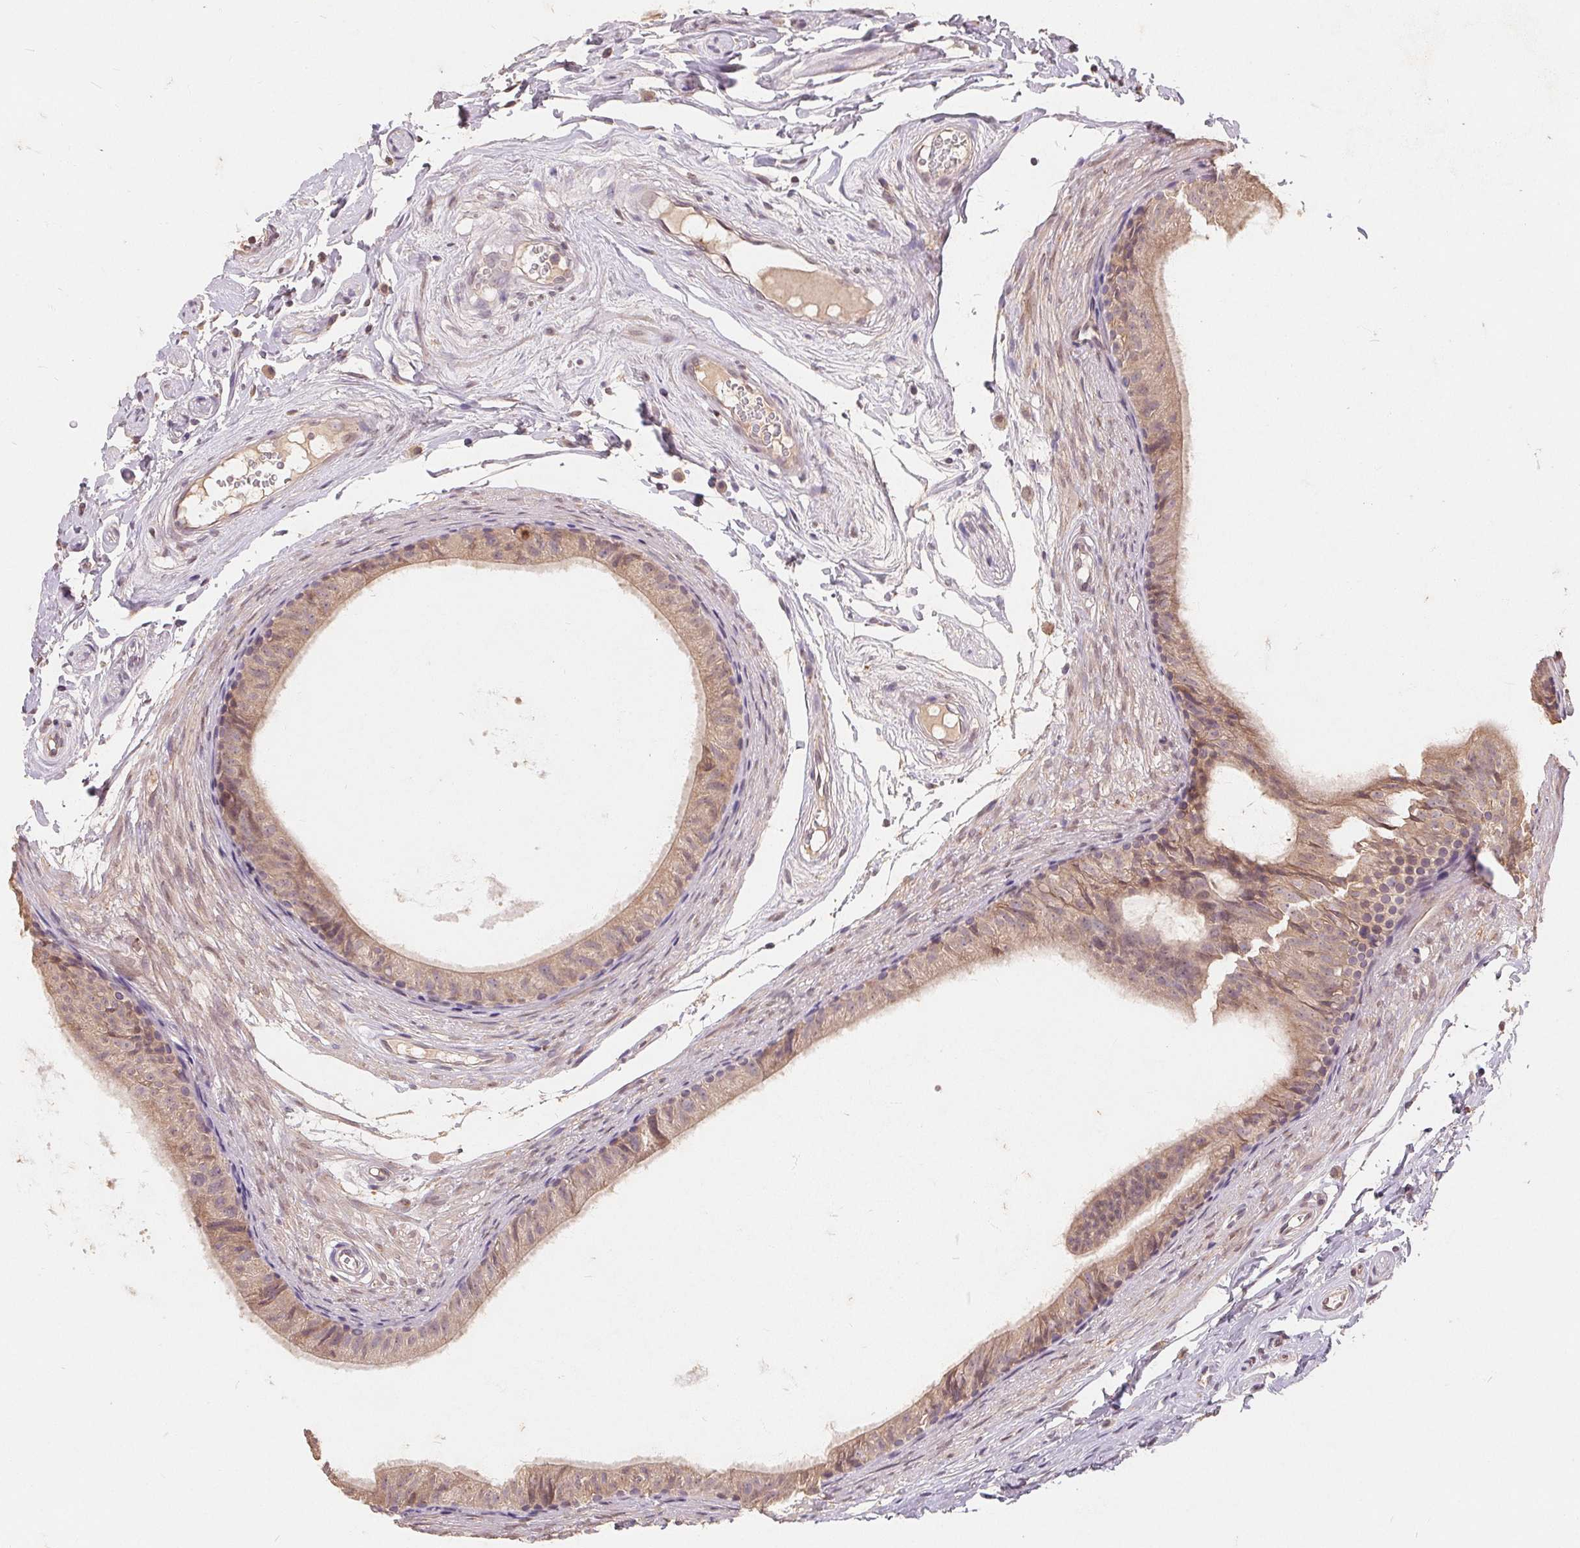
{"staining": {"intensity": "weak", "quantity": "25%-75%", "location": "cytoplasmic/membranous"}, "tissue": "epididymis", "cell_type": "Glandular cells", "image_type": "normal", "snomed": [{"axis": "morphology", "description": "Normal tissue, NOS"}, {"axis": "topography", "description": "Epididymis"}], "caption": "IHC of normal epididymis exhibits low levels of weak cytoplasmic/membranous staining in approximately 25%-75% of glandular cells.", "gene": "CDIPT", "patient": {"sex": "male", "age": 45}}